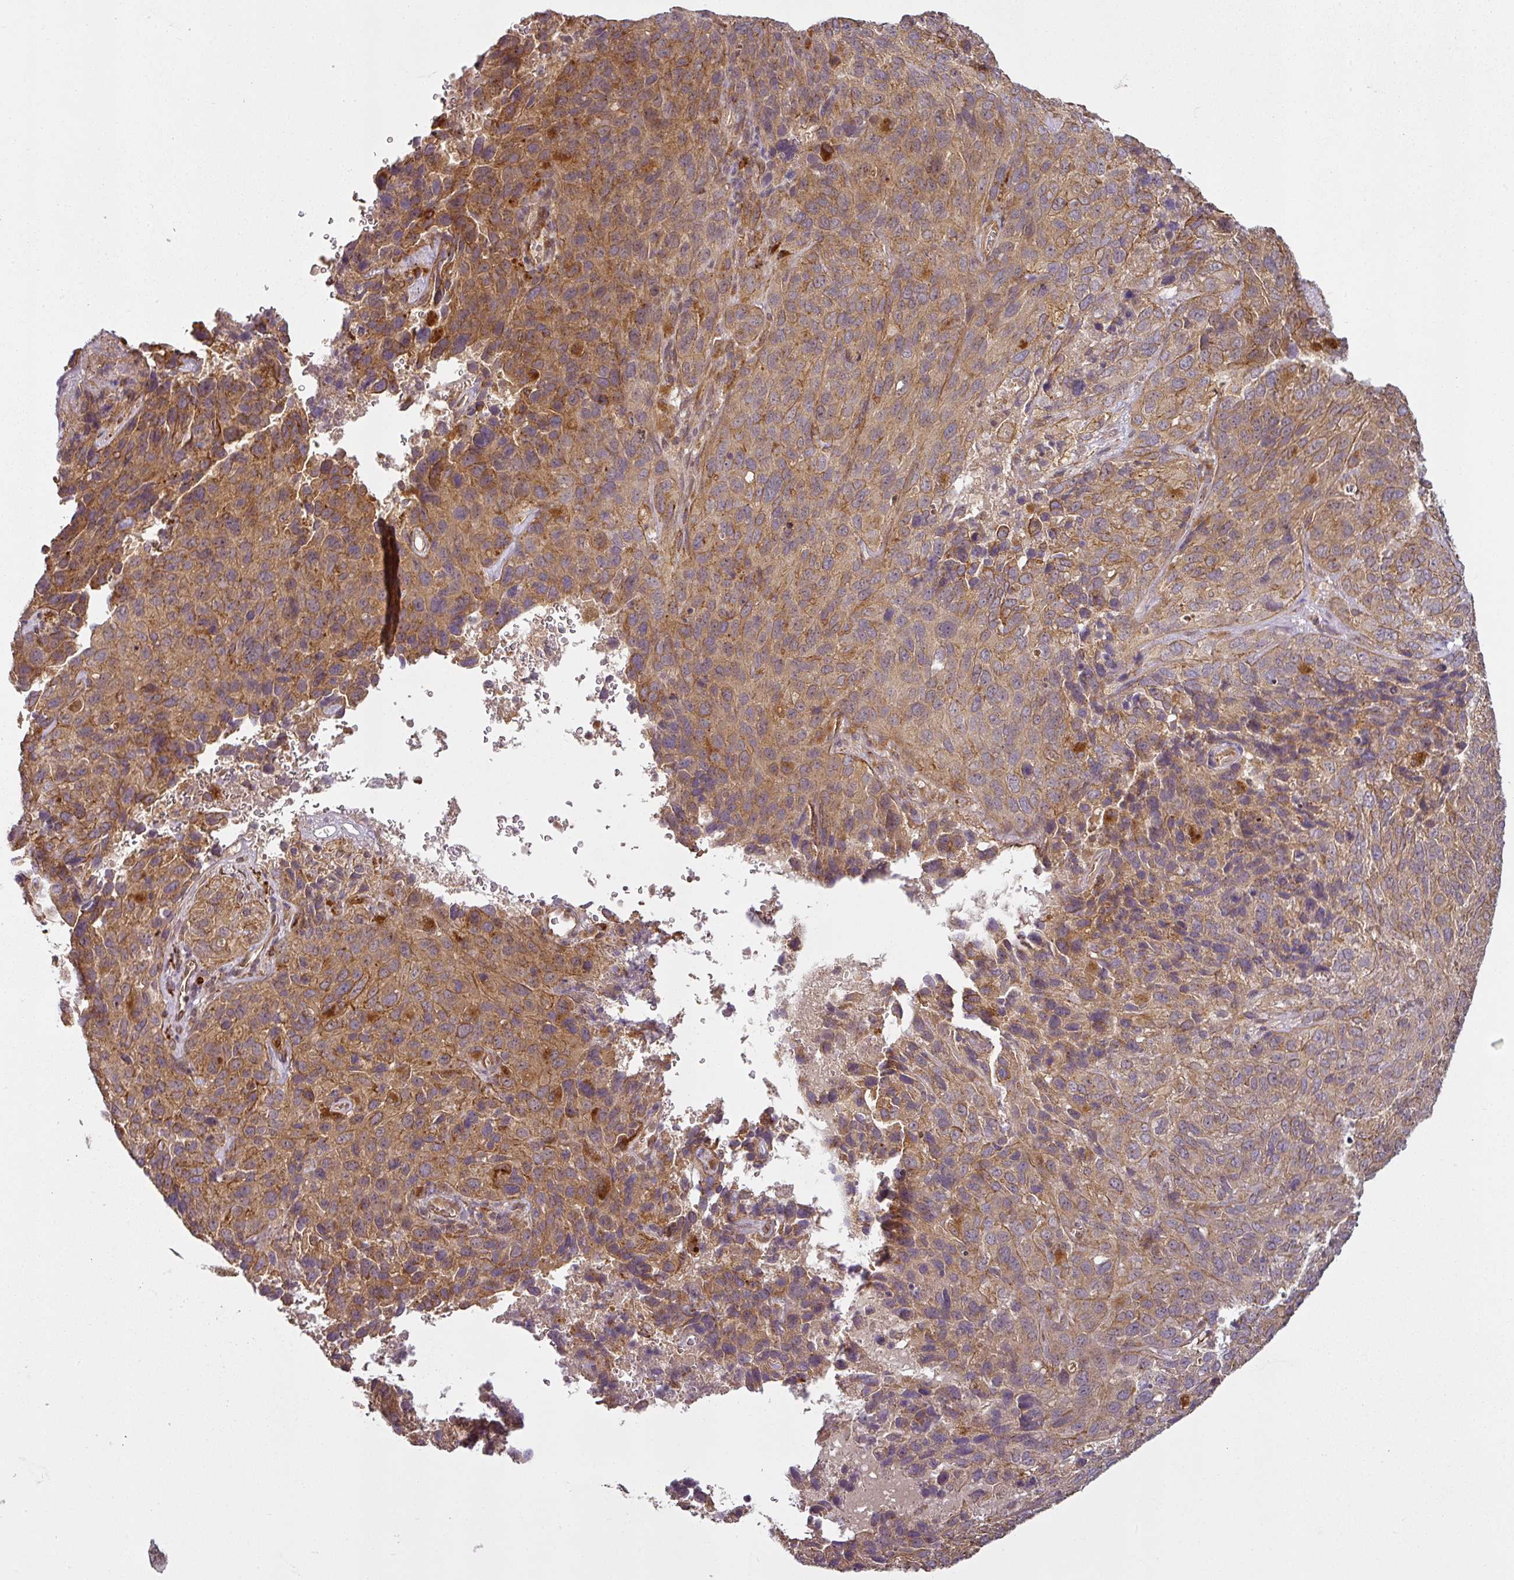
{"staining": {"intensity": "moderate", "quantity": ">75%", "location": "cytoplasmic/membranous"}, "tissue": "cervical cancer", "cell_type": "Tumor cells", "image_type": "cancer", "snomed": [{"axis": "morphology", "description": "Squamous cell carcinoma, NOS"}, {"axis": "topography", "description": "Cervix"}], "caption": "Moderate cytoplasmic/membranous expression is present in approximately >75% of tumor cells in cervical squamous cell carcinoma. (DAB (3,3'-diaminobenzidine) = brown stain, brightfield microscopy at high magnification).", "gene": "DIMT1", "patient": {"sex": "female", "age": 51}}